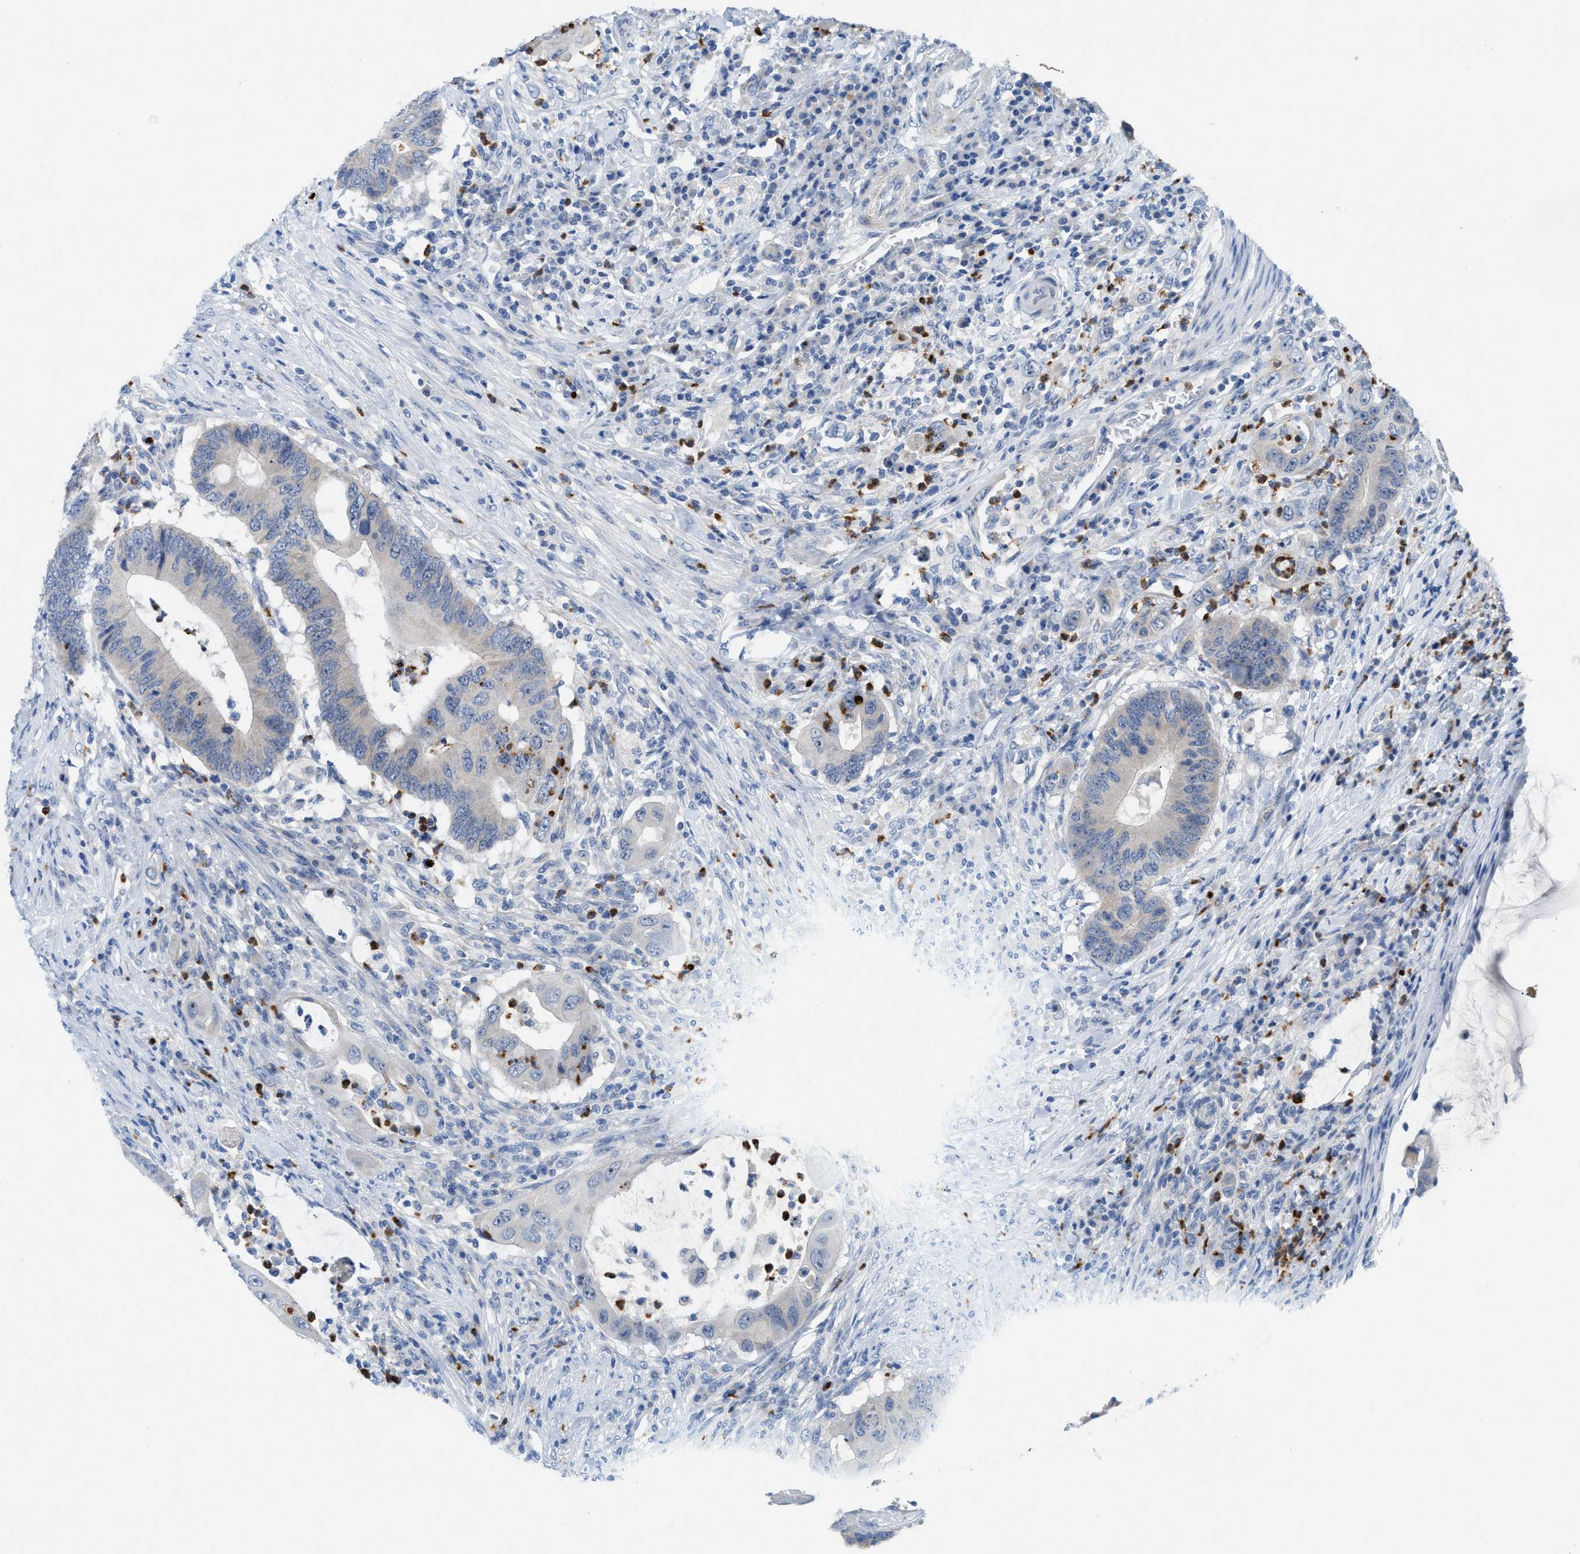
{"staining": {"intensity": "negative", "quantity": "none", "location": "none"}, "tissue": "colorectal cancer", "cell_type": "Tumor cells", "image_type": "cancer", "snomed": [{"axis": "morphology", "description": "Adenocarcinoma, NOS"}, {"axis": "topography", "description": "Colon"}], "caption": "Colorectal cancer (adenocarcinoma) was stained to show a protein in brown. There is no significant staining in tumor cells.", "gene": "CMTM1", "patient": {"sex": "male", "age": 71}}